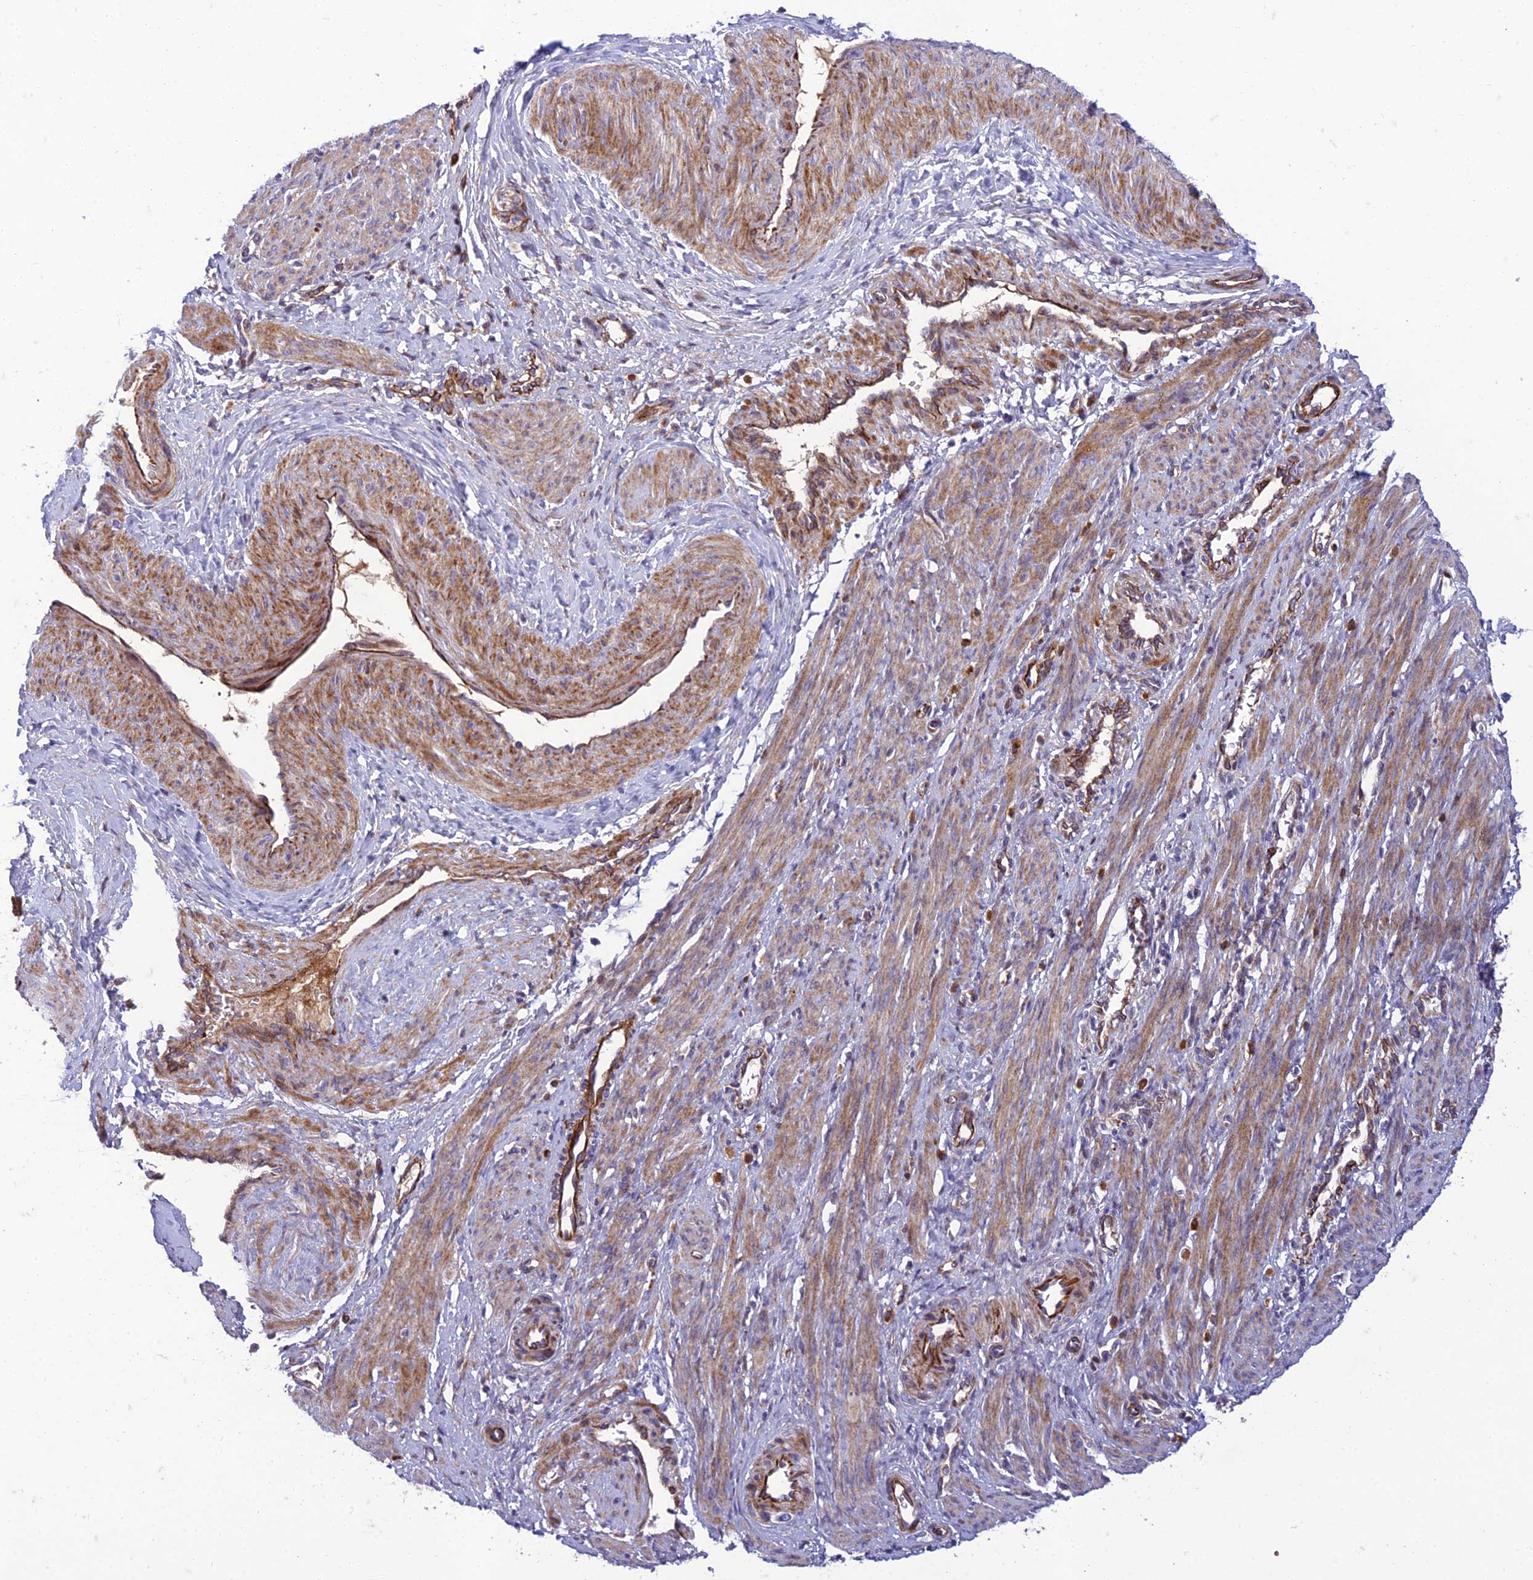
{"staining": {"intensity": "moderate", "quantity": ">75%", "location": "cytoplasmic/membranous"}, "tissue": "smooth muscle", "cell_type": "Smooth muscle cells", "image_type": "normal", "snomed": [{"axis": "morphology", "description": "Normal tissue, NOS"}, {"axis": "topography", "description": "Endometrium"}], "caption": "Brown immunohistochemical staining in benign smooth muscle shows moderate cytoplasmic/membranous expression in approximately >75% of smooth muscle cells. (brown staining indicates protein expression, while blue staining denotes nuclei).", "gene": "SEL1L3", "patient": {"sex": "female", "age": 33}}